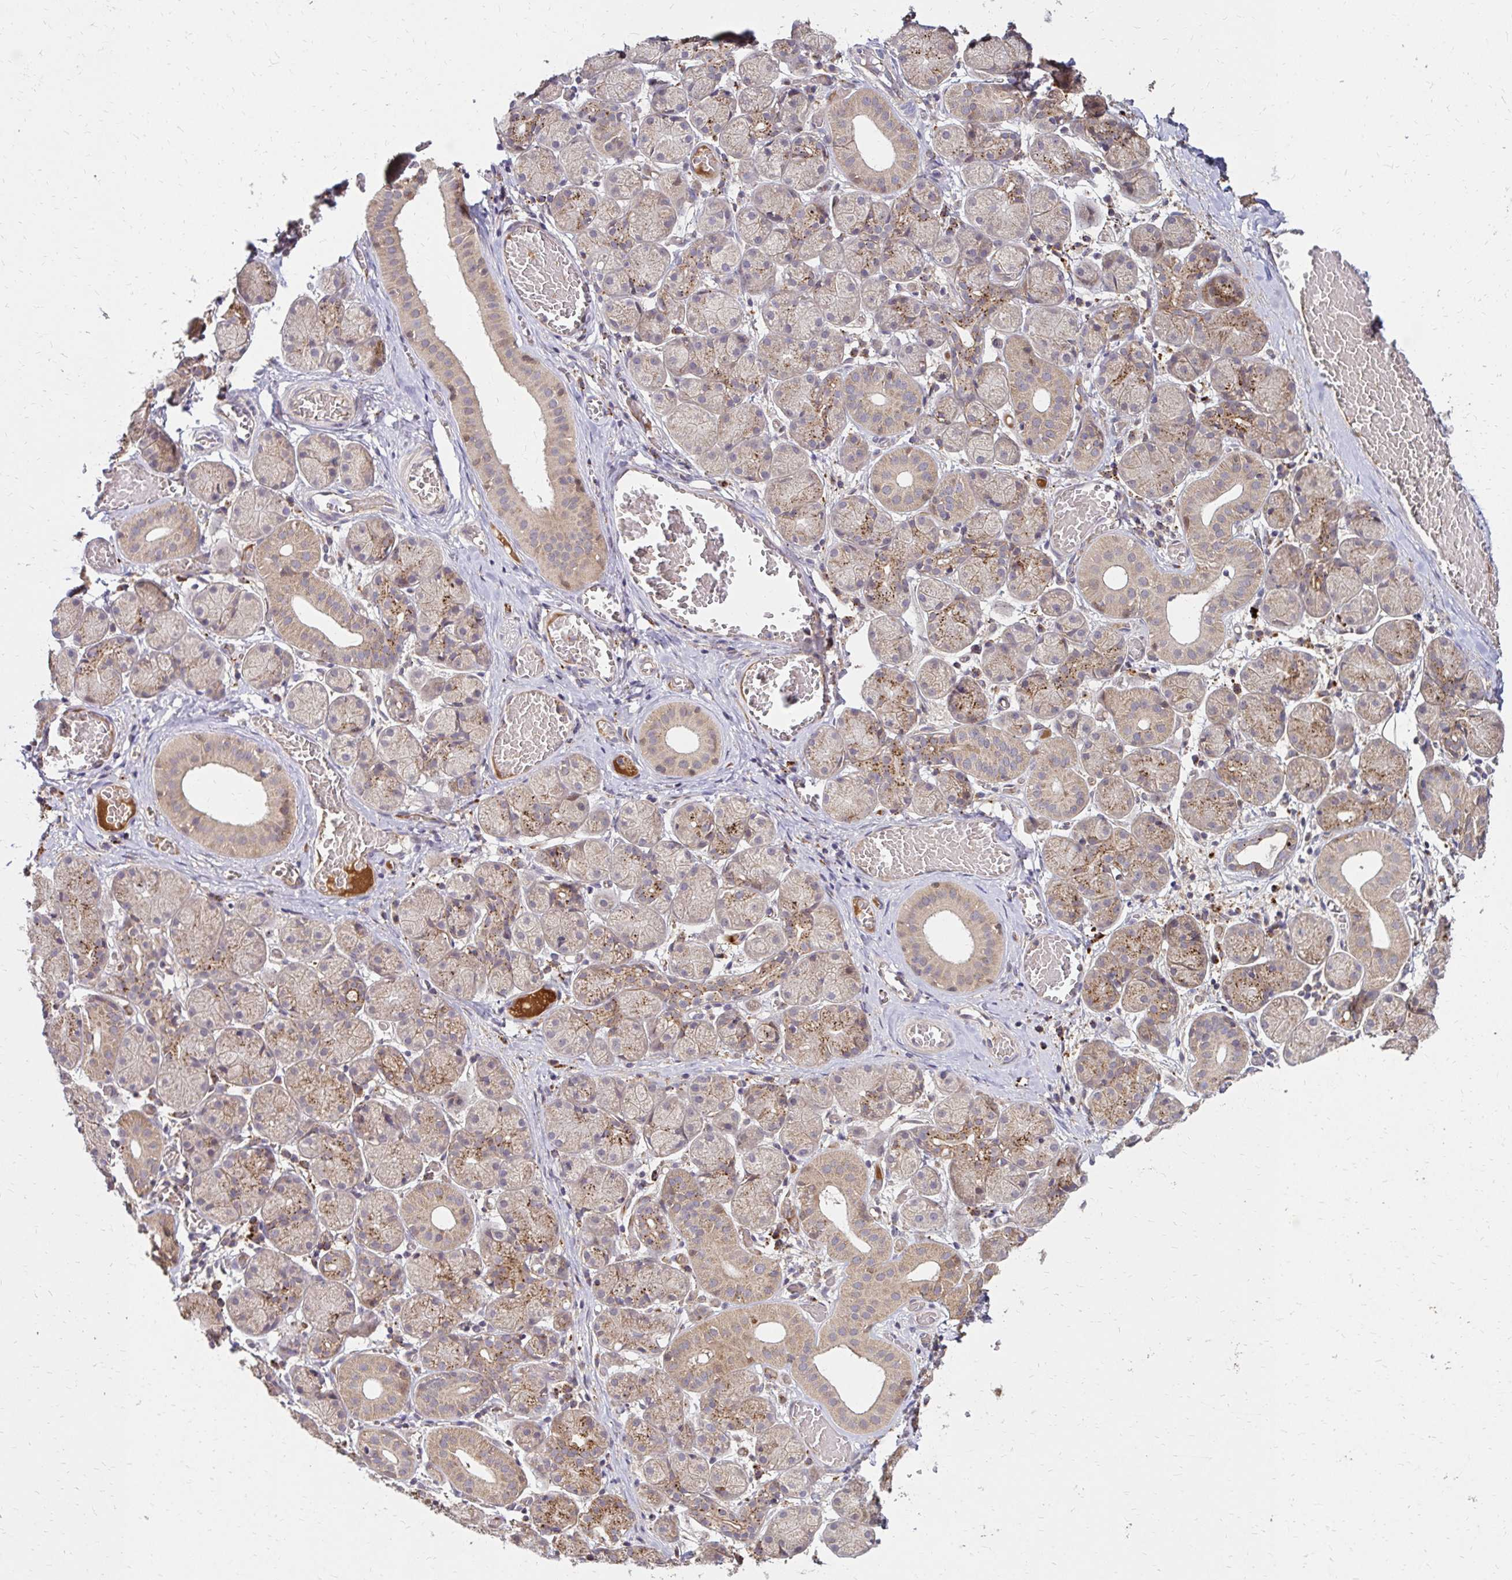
{"staining": {"intensity": "moderate", "quantity": "<25%", "location": "cytoplasmic/membranous"}, "tissue": "salivary gland", "cell_type": "Glandular cells", "image_type": "normal", "snomed": [{"axis": "morphology", "description": "Normal tissue, NOS"}, {"axis": "topography", "description": "Salivary gland"}], "caption": "A micrograph of human salivary gland stained for a protein exhibits moderate cytoplasmic/membranous brown staining in glandular cells. (Brightfield microscopy of DAB IHC at high magnification).", "gene": "IDUA", "patient": {"sex": "female", "age": 24}}